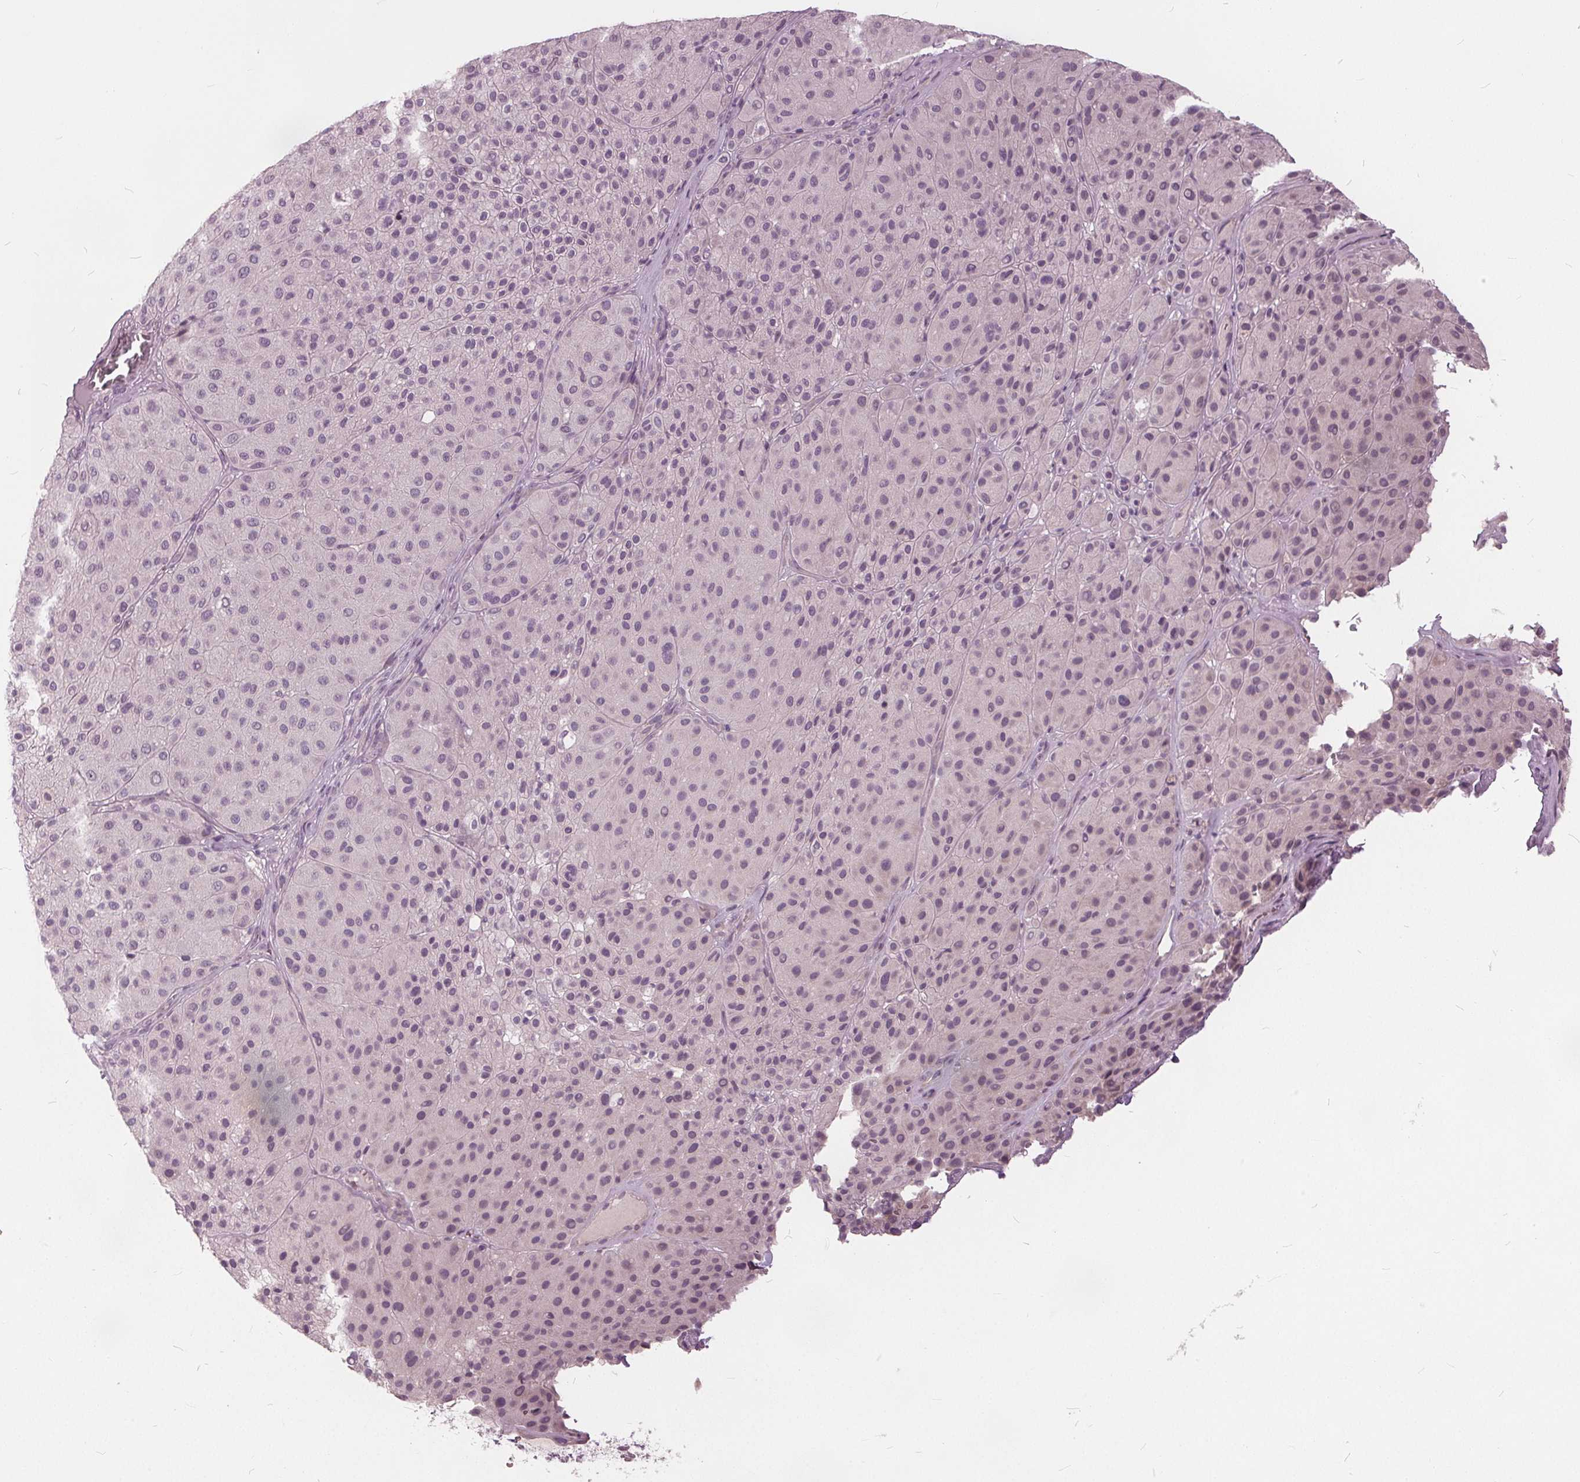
{"staining": {"intensity": "negative", "quantity": "none", "location": "none"}, "tissue": "melanoma", "cell_type": "Tumor cells", "image_type": "cancer", "snomed": [{"axis": "morphology", "description": "Malignant melanoma, Metastatic site"}, {"axis": "topography", "description": "Smooth muscle"}], "caption": "Malignant melanoma (metastatic site) was stained to show a protein in brown. There is no significant staining in tumor cells.", "gene": "KLK13", "patient": {"sex": "male", "age": 41}}